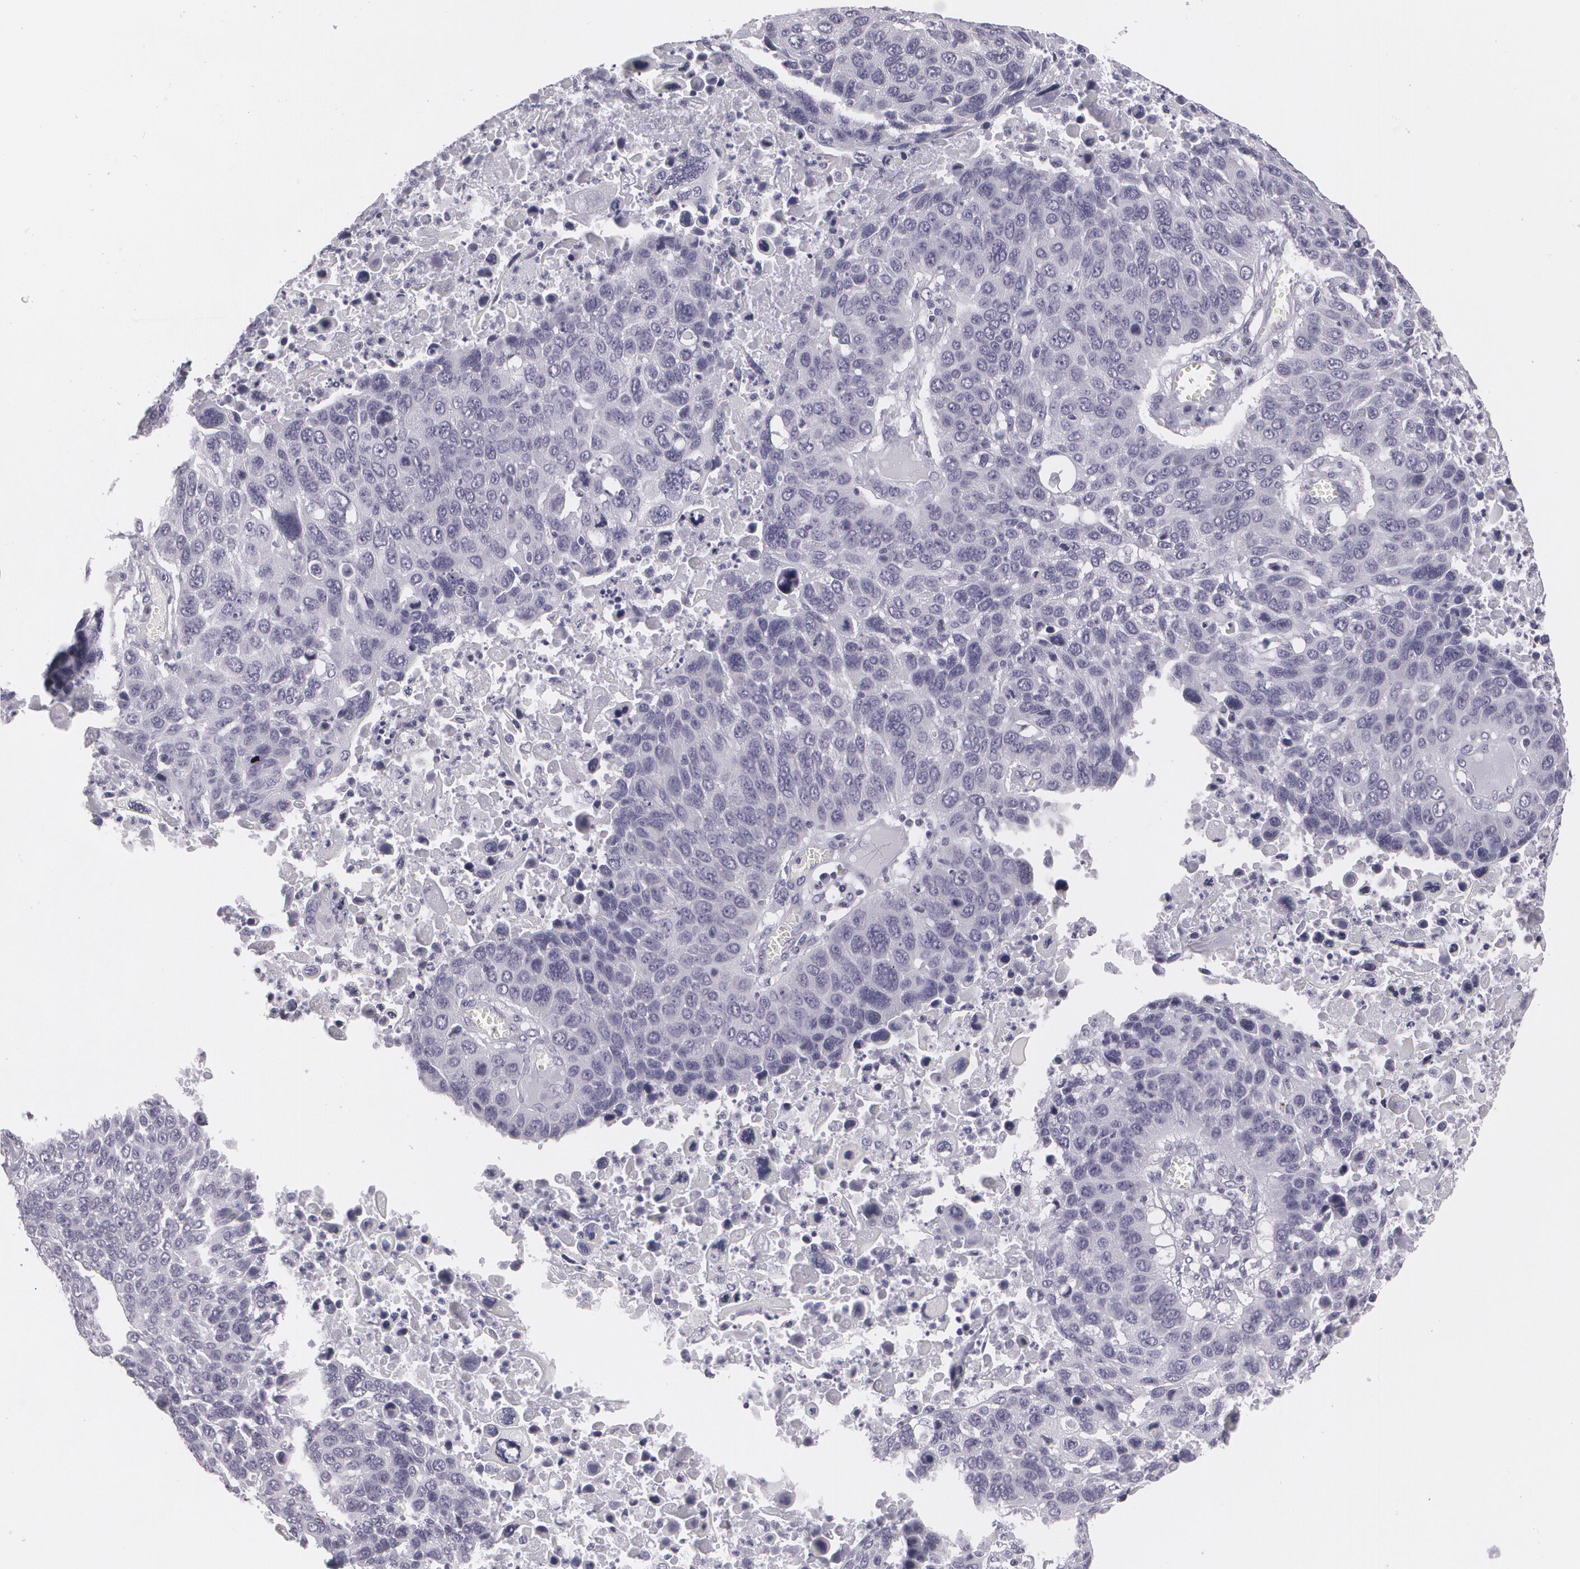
{"staining": {"intensity": "negative", "quantity": "none", "location": "none"}, "tissue": "lung cancer", "cell_type": "Tumor cells", "image_type": "cancer", "snomed": [{"axis": "morphology", "description": "Squamous cell carcinoma, NOS"}, {"axis": "topography", "description": "Lung"}], "caption": "Tumor cells are negative for brown protein staining in squamous cell carcinoma (lung).", "gene": "MBNL3", "patient": {"sex": "male", "age": 68}}